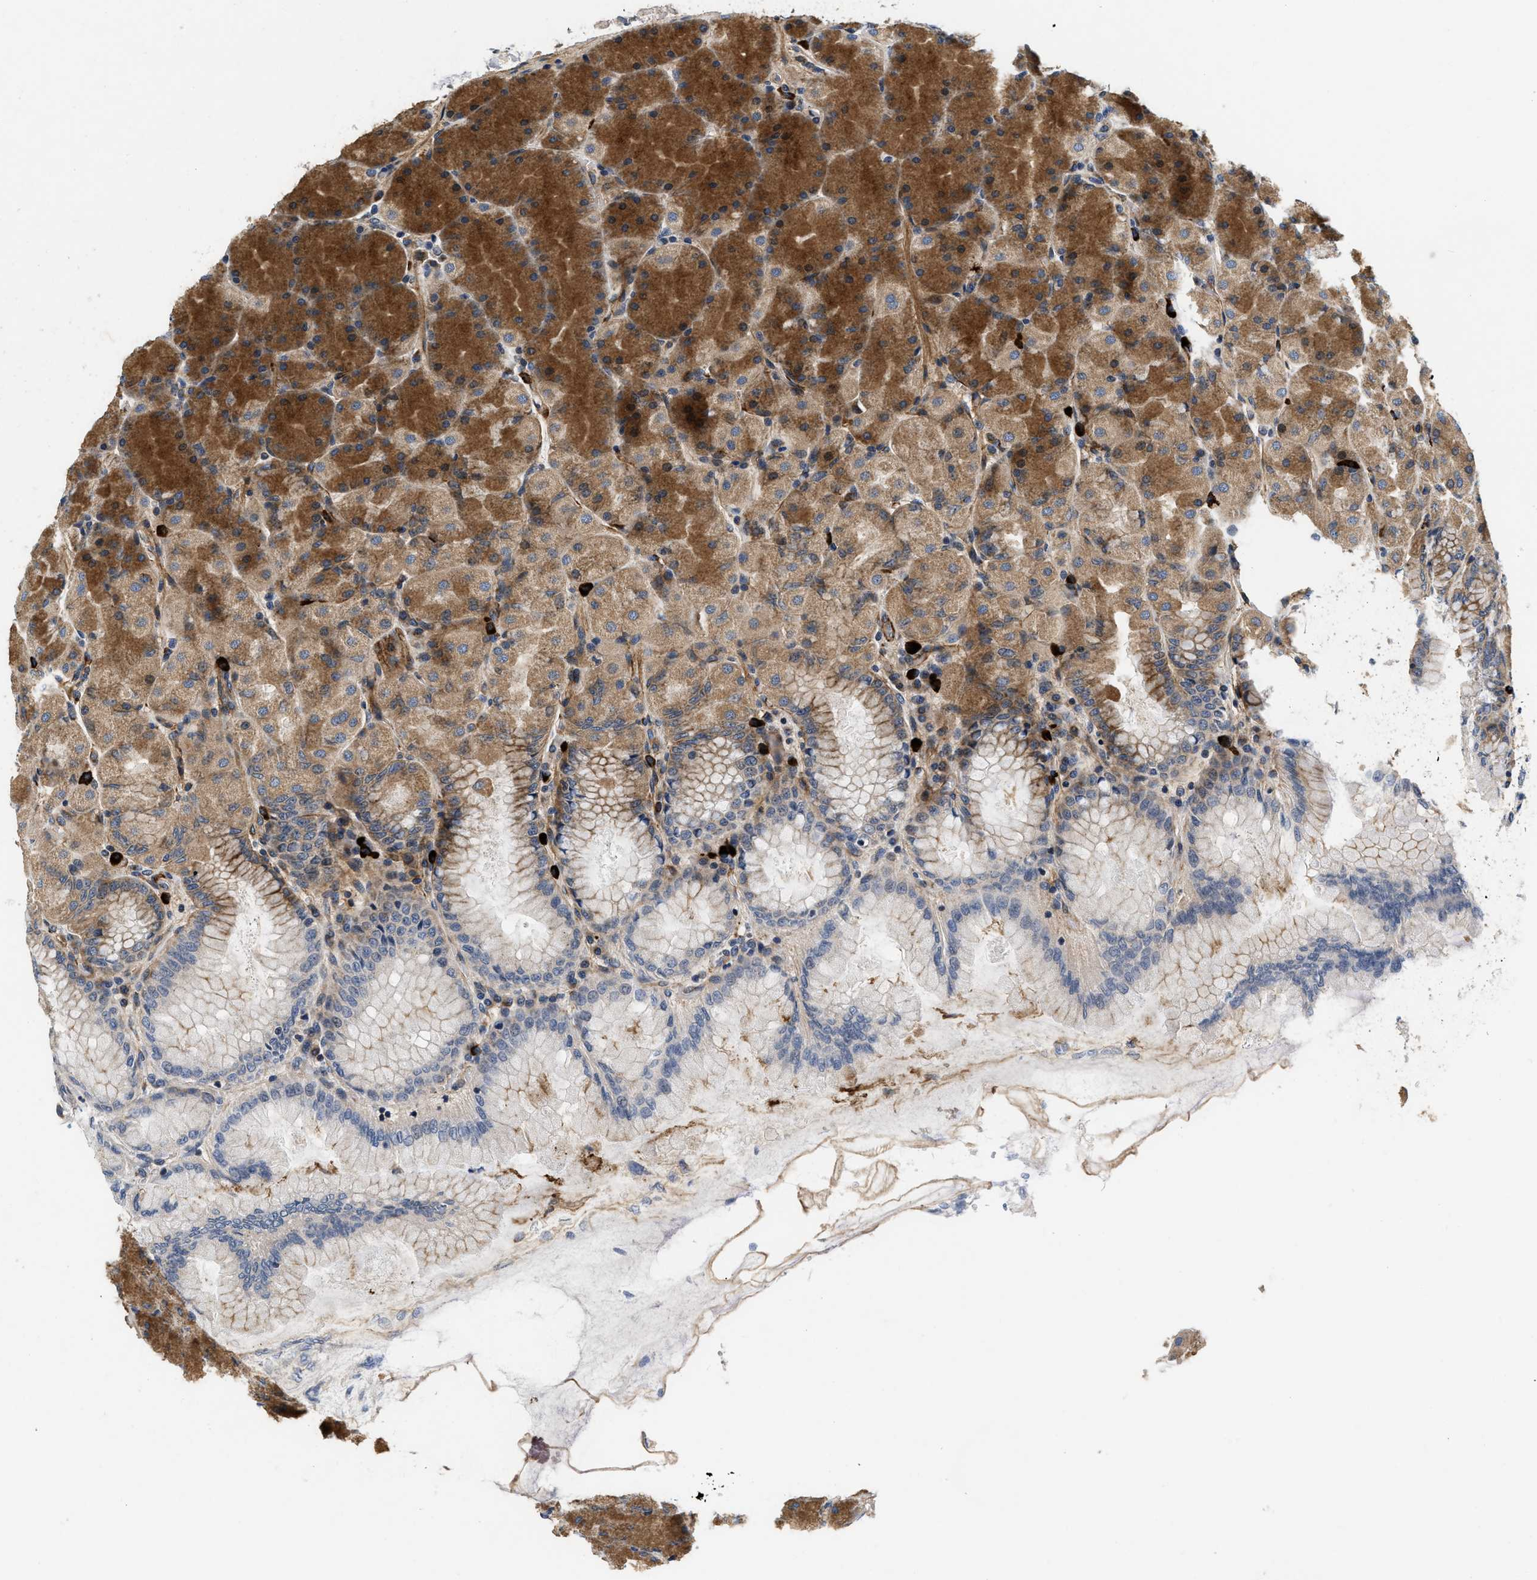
{"staining": {"intensity": "strong", "quantity": "25%-75%", "location": "cytoplasmic/membranous"}, "tissue": "stomach", "cell_type": "Glandular cells", "image_type": "normal", "snomed": [{"axis": "morphology", "description": "Normal tissue, NOS"}, {"axis": "topography", "description": "Stomach, upper"}], "caption": "DAB (3,3'-diaminobenzidine) immunohistochemical staining of unremarkable stomach reveals strong cytoplasmic/membranous protein positivity in approximately 25%-75% of glandular cells.", "gene": "NME6", "patient": {"sex": "female", "age": 56}}